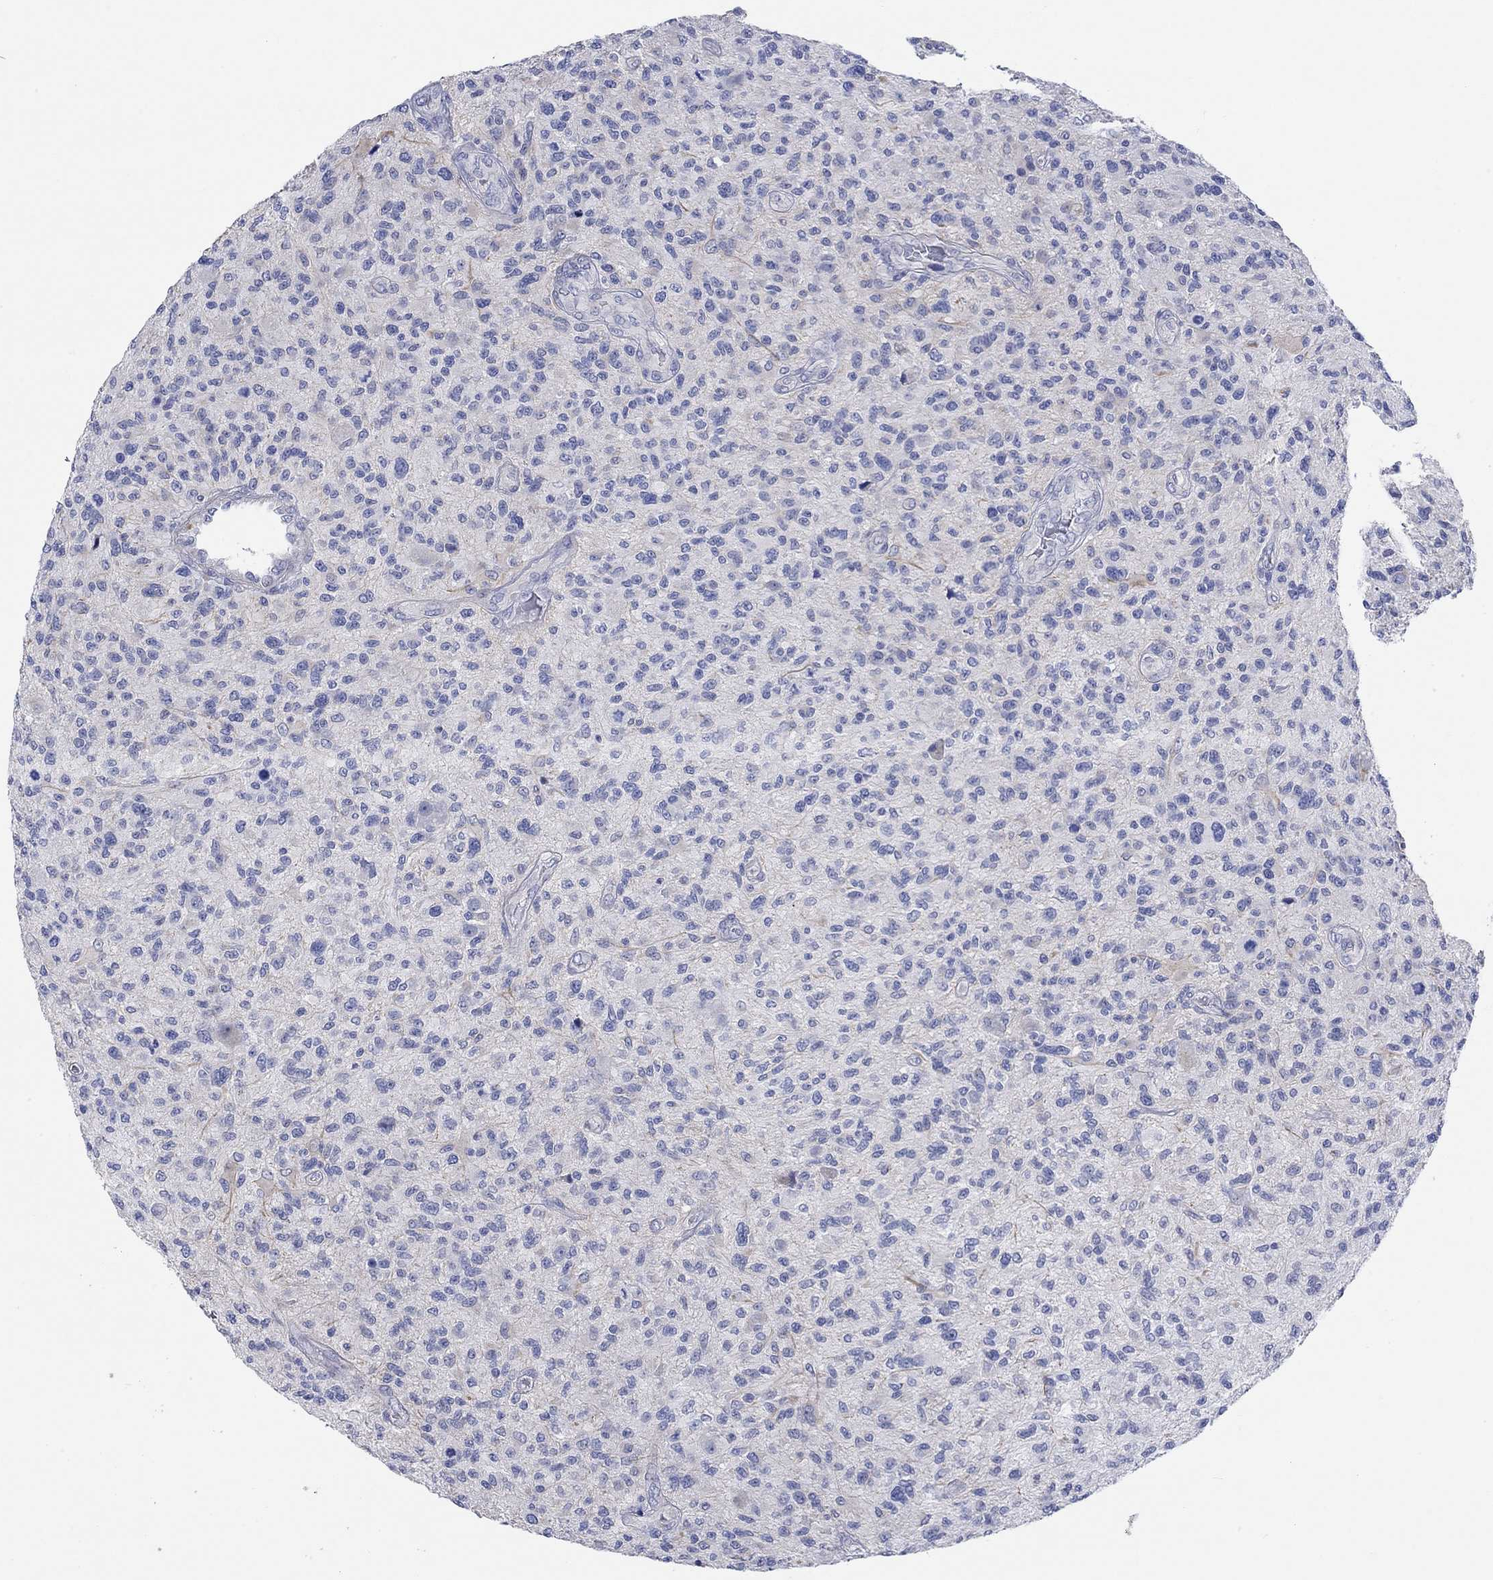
{"staining": {"intensity": "negative", "quantity": "none", "location": "none"}, "tissue": "glioma", "cell_type": "Tumor cells", "image_type": "cancer", "snomed": [{"axis": "morphology", "description": "Glioma, malignant, High grade"}, {"axis": "topography", "description": "Brain"}], "caption": "Malignant glioma (high-grade) was stained to show a protein in brown. There is no significant expression in tumor cells.", "gene": "KRT222", "patient": {"sex": "male", "age": 47}}